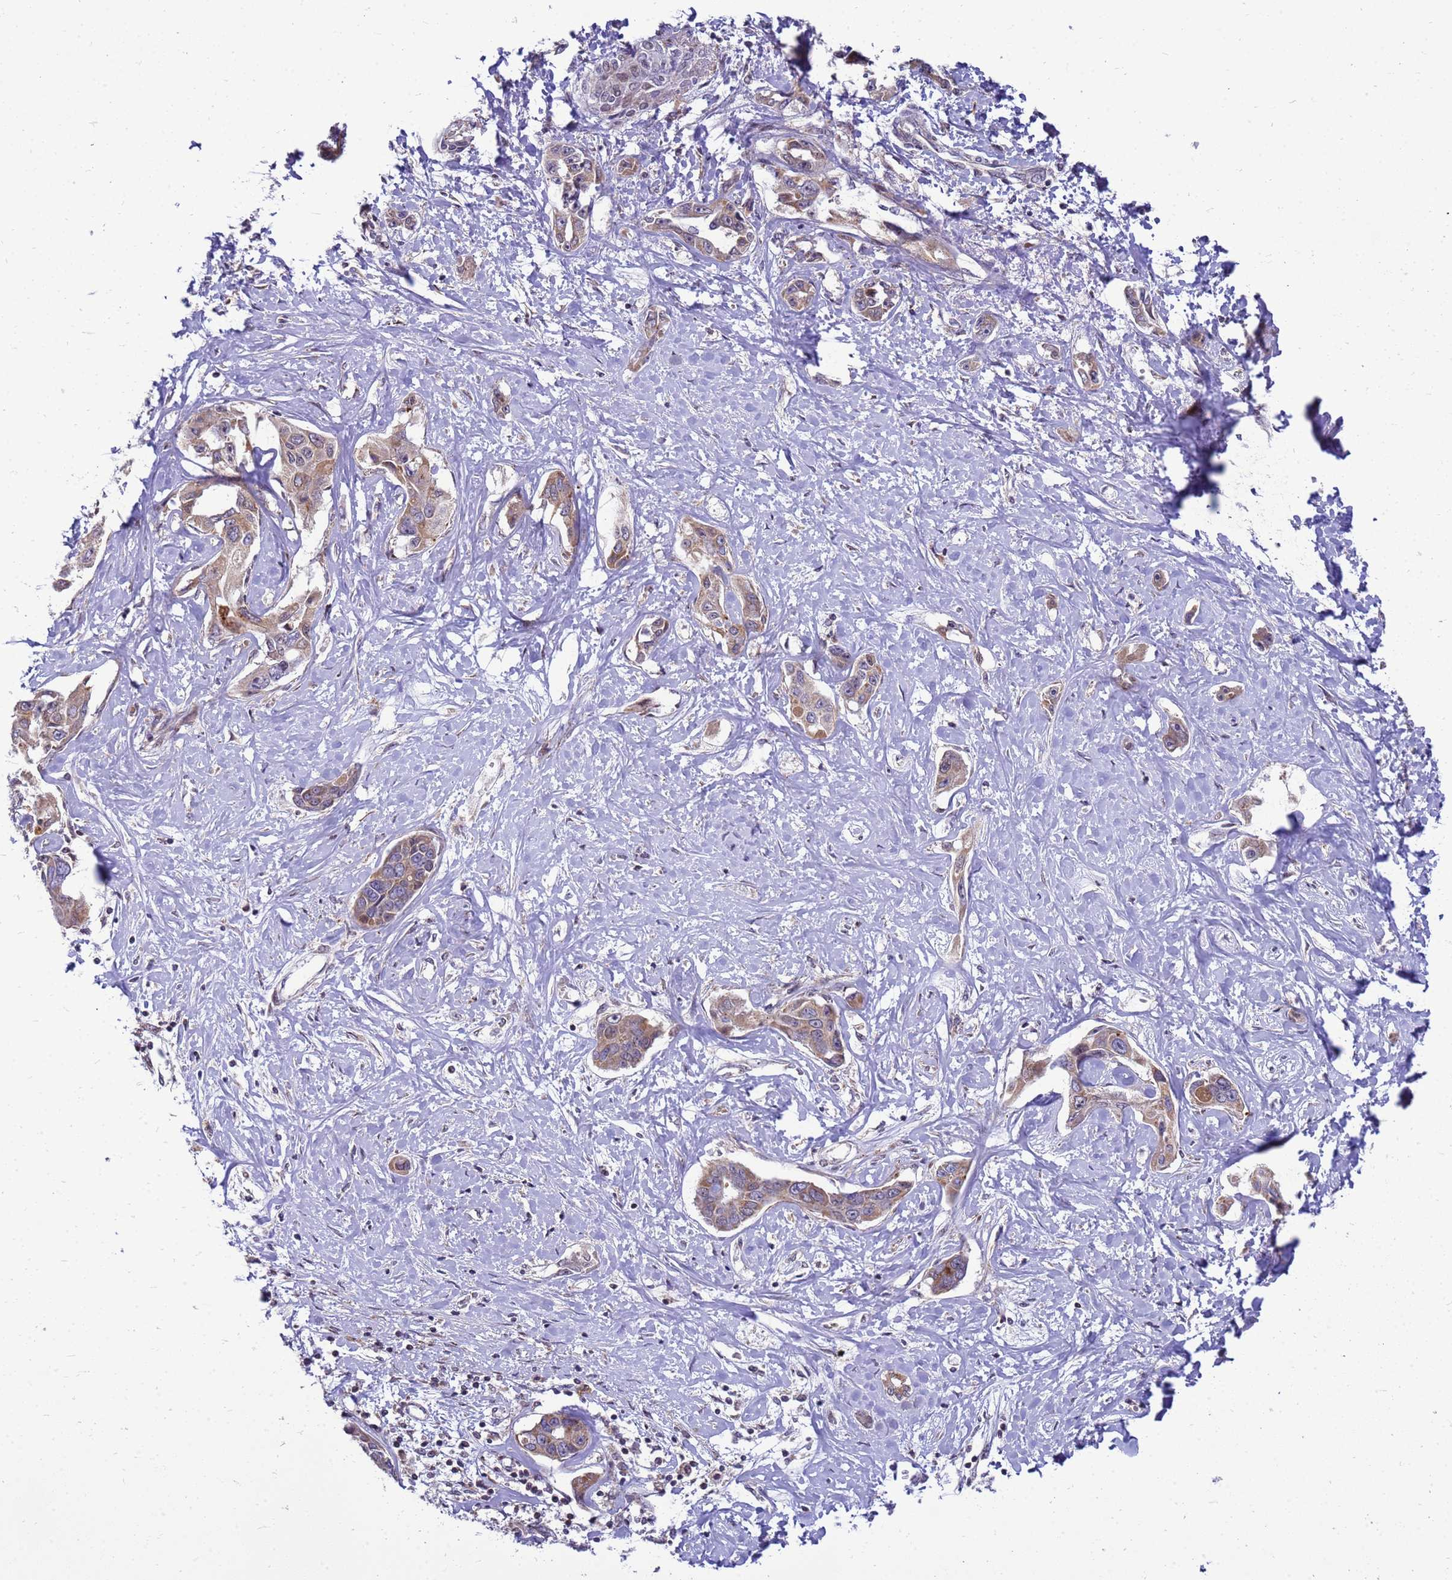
{"staining": {"intensity": "moderate", "quantity": ">75%", "location": "cytoplasmic/membranous"}, "tissue": "liver cancer", "cell_type": "Tumor cells", "image_type": "cancer", "snomed": [{"axis": "morphology", "description": "Cholangiocarcinoma"}, {"axis": "topography", "description": "Liver"}], "caption": "Brown immunohistochemical staining in human liver cholangiocarcinoma shows moderate cytoplasmic/membranous positivity in about >75% of tumor cells.", "gene": "C12orf43", "patient": {"sex": "male", "age": 59}}